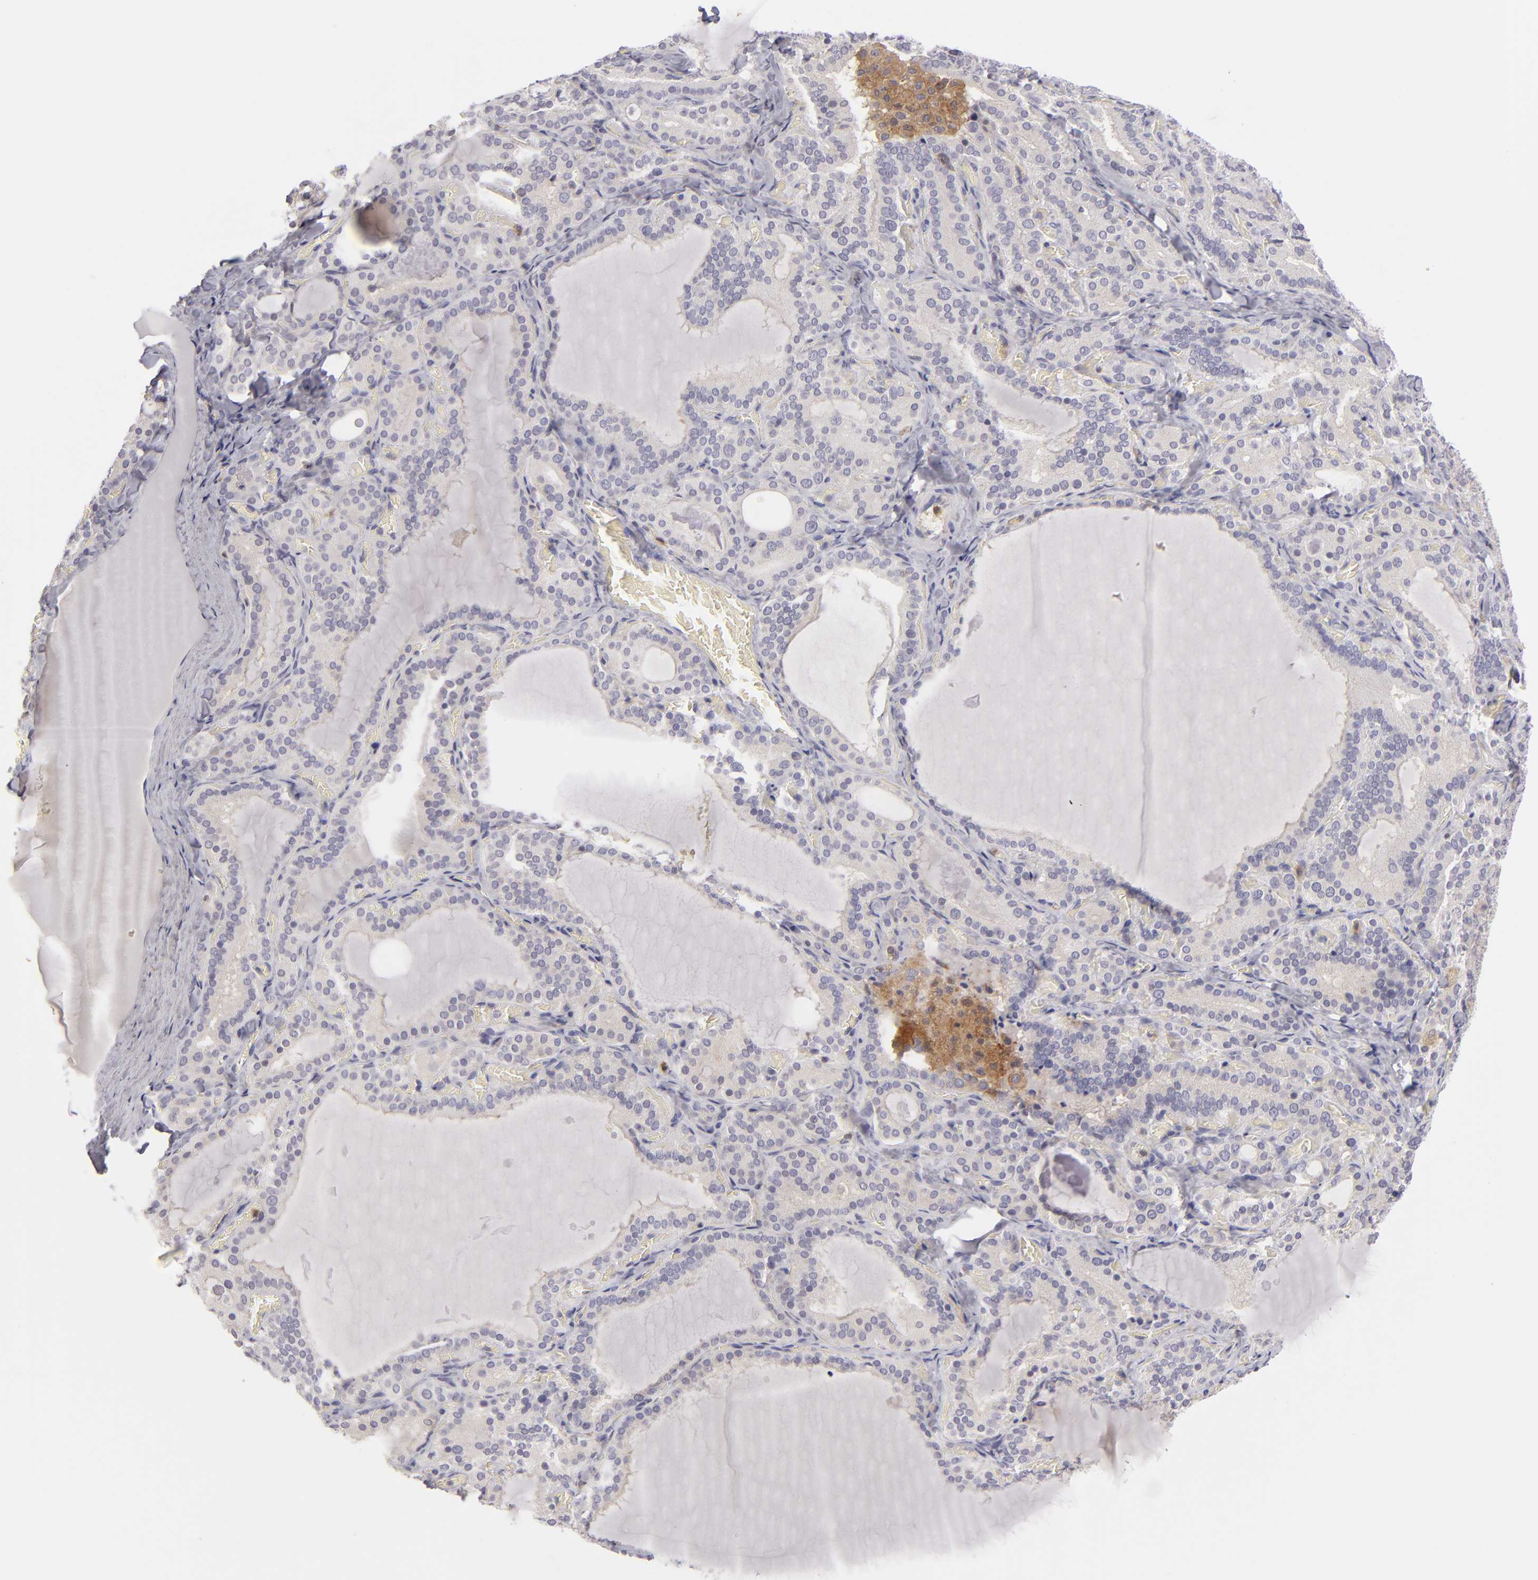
{"staining": {"intensity": "negative", "quantity": "none", "location": "none"}, "tissue": "thyroid gland", "cell_type": "Glandular cells", "image_type": "normal", "snomed": [{"axis": "morphology", "description": "Normal tissue, NOS"}, {"axis": "topography", "description": "Thyroid gland"}], "caption": "Glandular cells show no significant protein expression in unremarkable thyroid gland. (DAB IHC visualized using brightfield microscopy, high magnification).", "gene": "MMP10", "patient": {"sex": "female", "age": 33}}